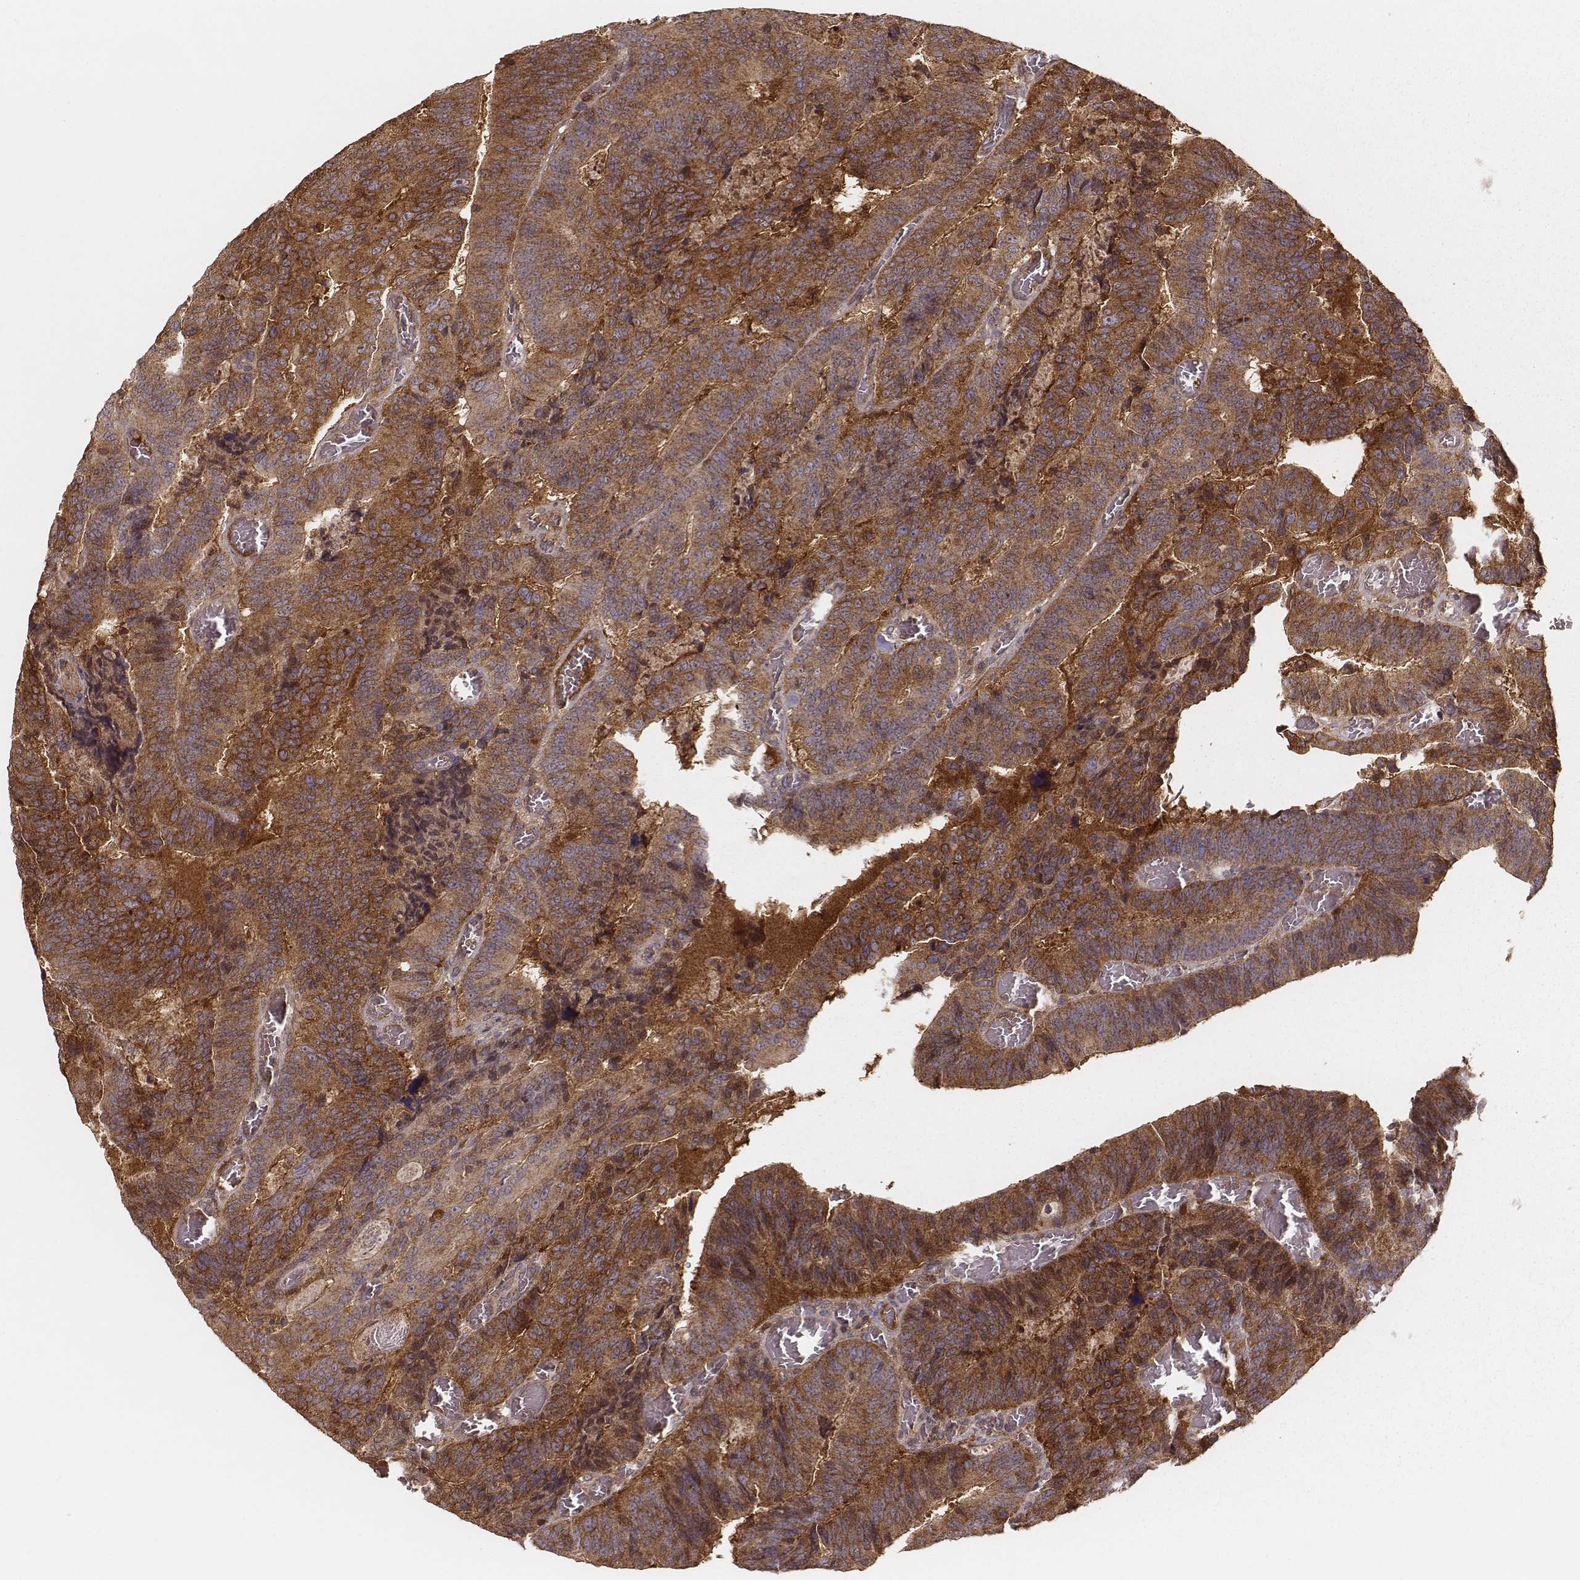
{"staining": {"intensity": "strong", "quantity": ">75%", "location": "cytoplasmic/membranous"}, "tissue": "colorectal cancer", "cell_type": "Tumor cells", "image_type": "cancer", "snomed": [{"axis": "morphology", "description": "Adenocarcinoma, NOS"}, {"axis": "topography", "description": "Colon"}], "caption": "There is high levels of strong cytoplasmic/membranous expression in tumor cells of colorectal adenocarcinoma, as demonstrated by immunohistochemical staining (brown color).", "gene": "CARS1", "patient": {"sex": "female", "age": 82}}